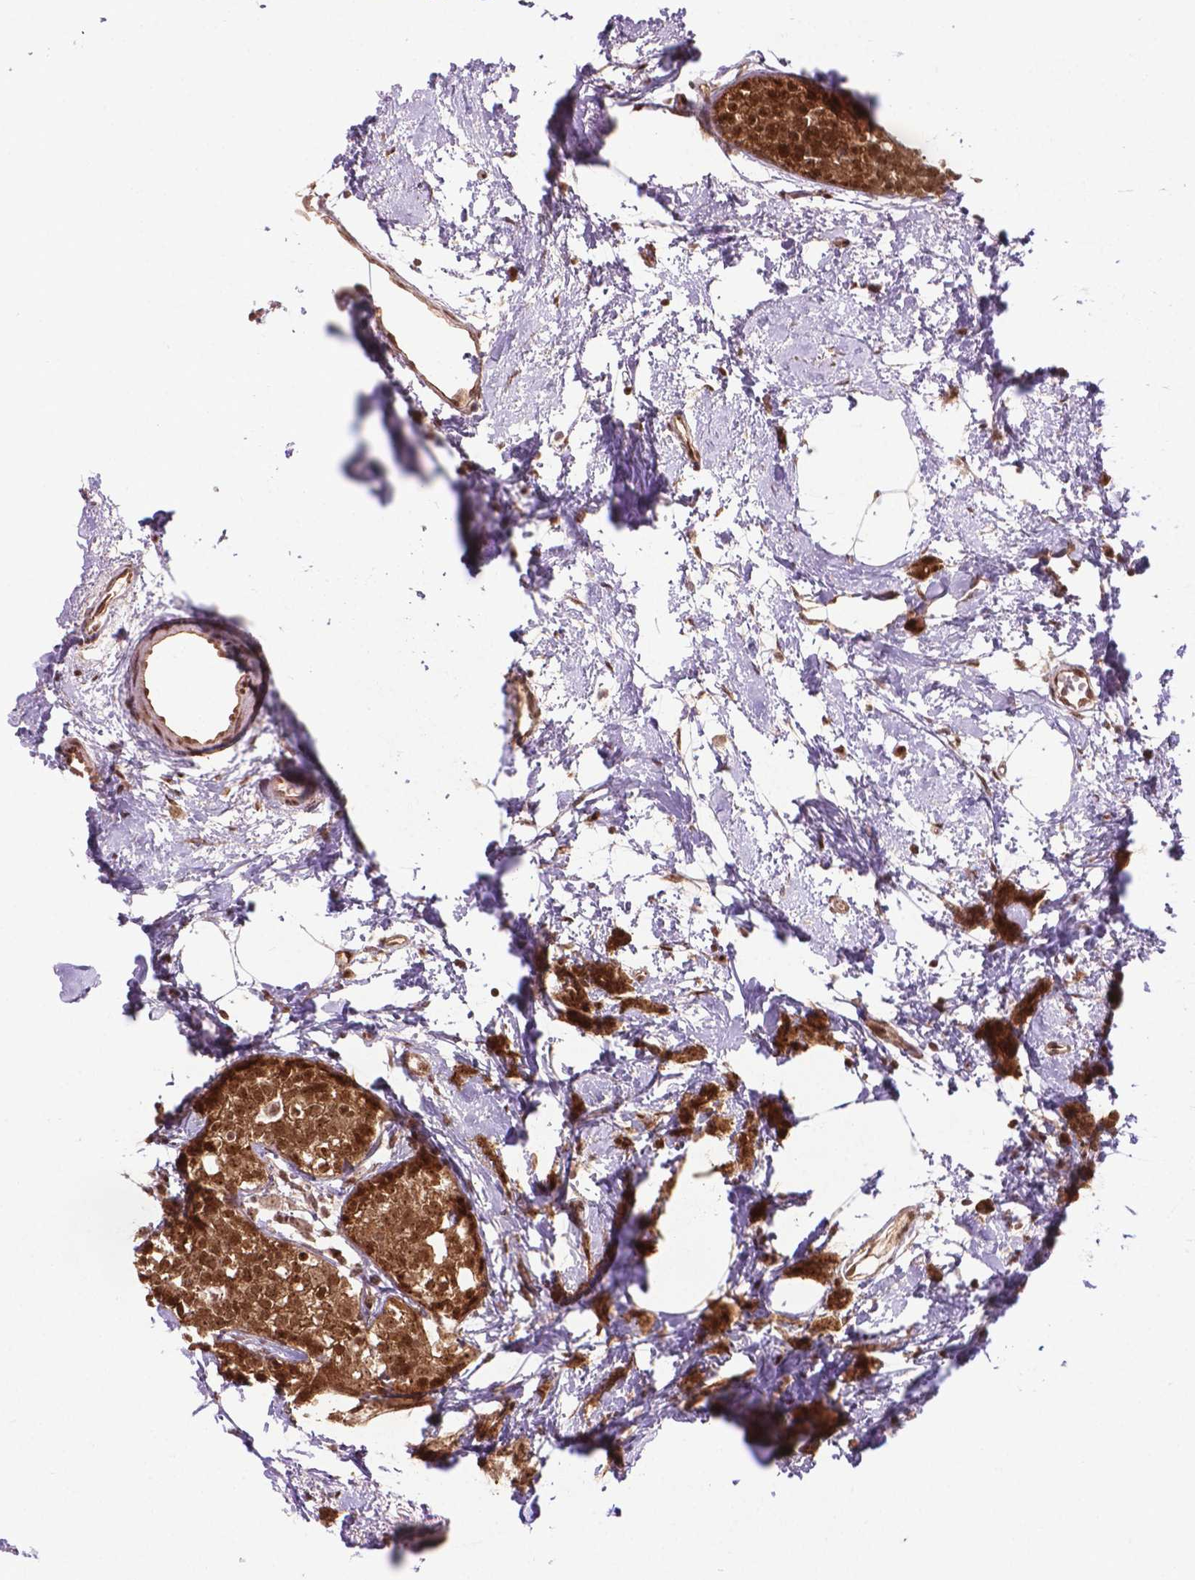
{"staining": {"intensity": "moderate", "quantity": ">75%", "location": "cytoplasmic/membranous,nuclear"}, "tissue": "breast cancer", "cell_type": "Tumor cells", "image_type": "cancer", "snomed": [{"axis": "morphology", "description": "Duct carcinoma"}, {"axis": "topography", "description": "Breast"}], "caption": "Brown immunohistochemical staining in human breast cancer displays moderate cytoplasmic/membranous and nuclear expression in approximately >75% of tumor cells.", "gene": "CSNK2A1", "patient": {"sex": "female", "age": 40}}